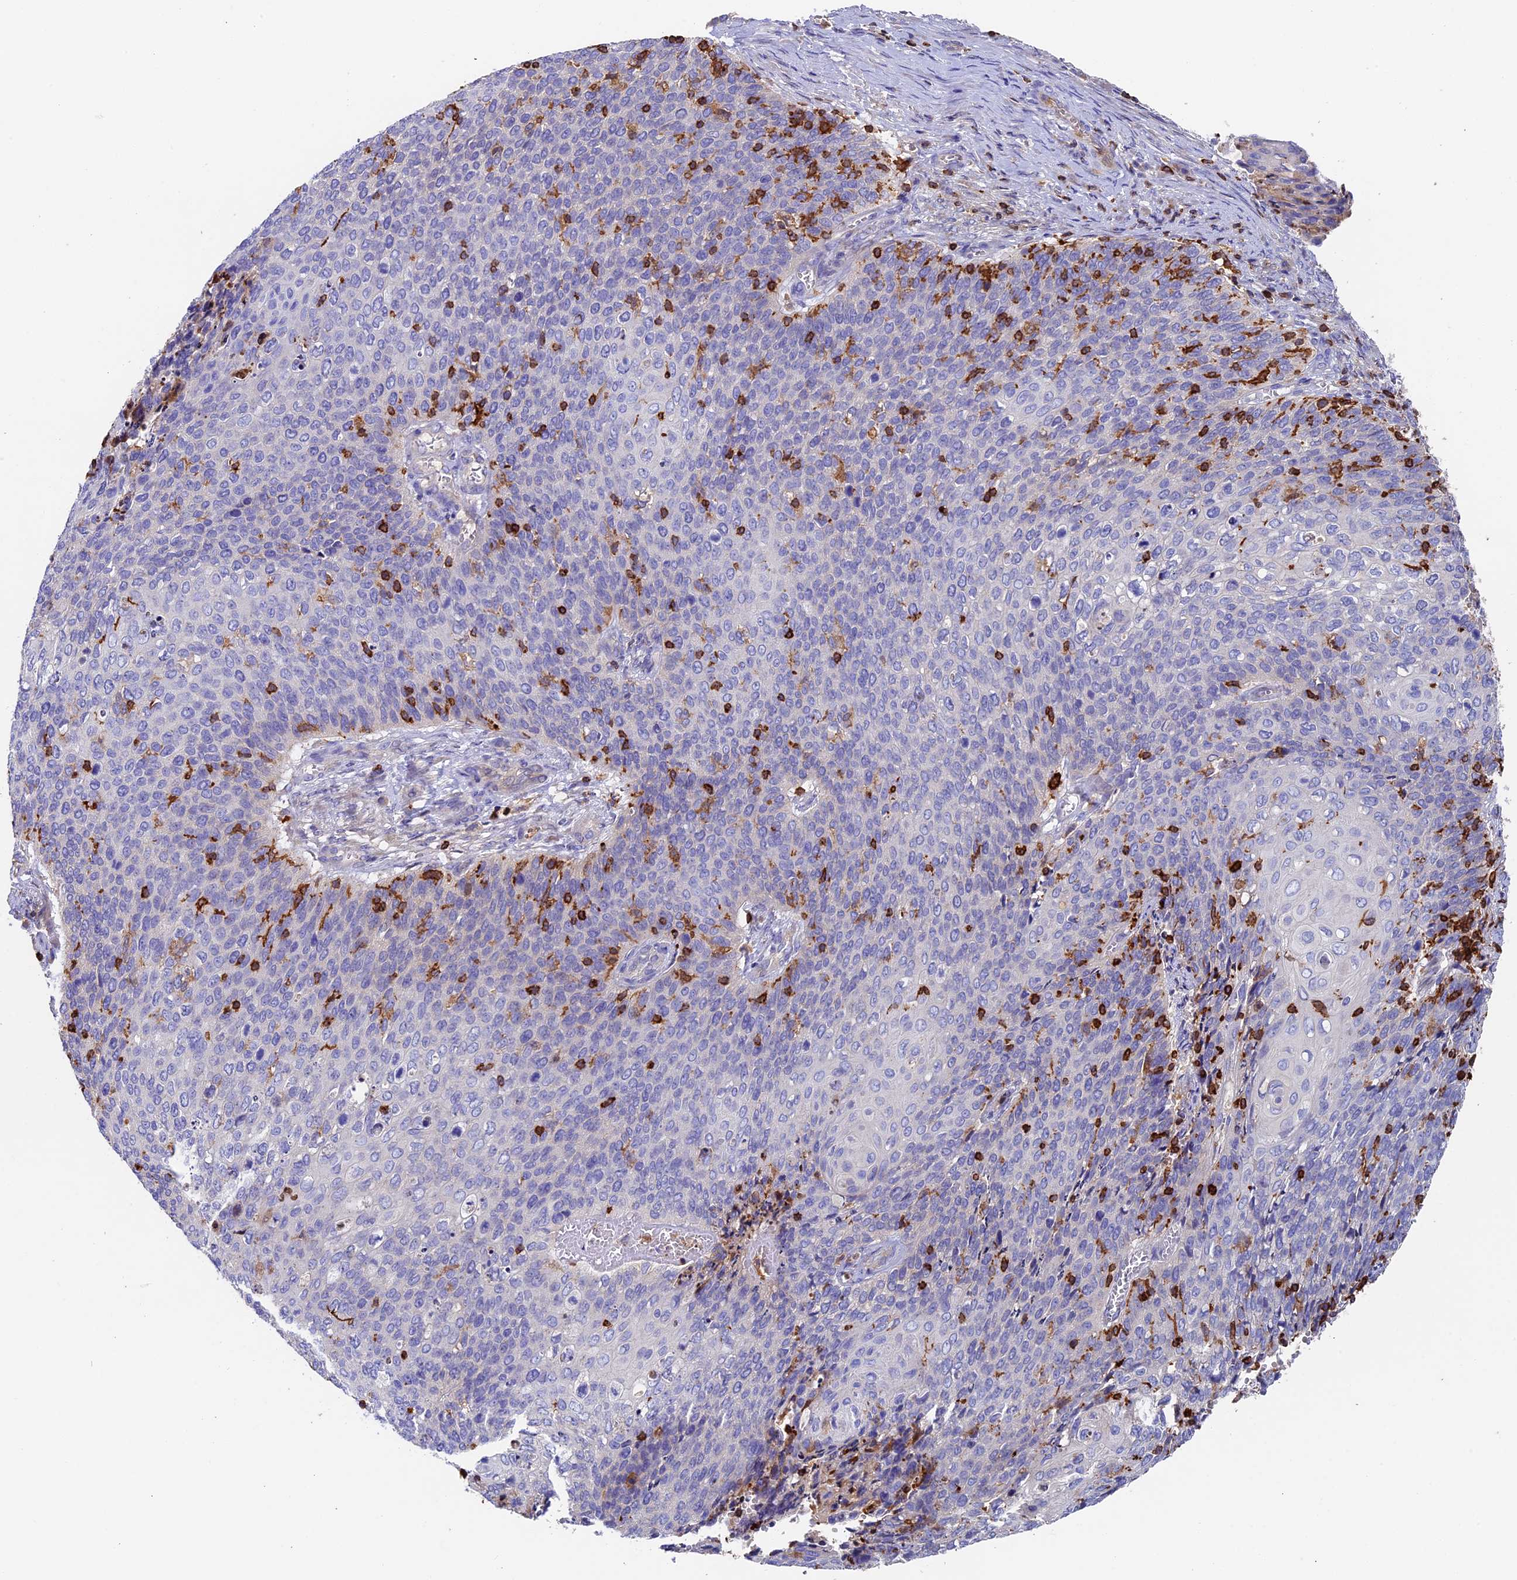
{"staining": {"intensity": "negative", "quantity": "none", "location": "none"}, "tissue": "cervical cancer", "cell_type": "Tumor cells", "image_type": "cancer", "snomed": [{"axis": "morphology", "description": "Squamous cell carcinoma, NOS"}, {"axis": "topography", "description": "Cervix"}], "caption": "Tumor cells show no significant expression in cervical cancer (squamous cell carcinoma). (Immunohistochemistry (ihc), brightfield microscopy, high magnification).", "gene": "ADAT1", "patient": {"sex": "female", "age": 39}}